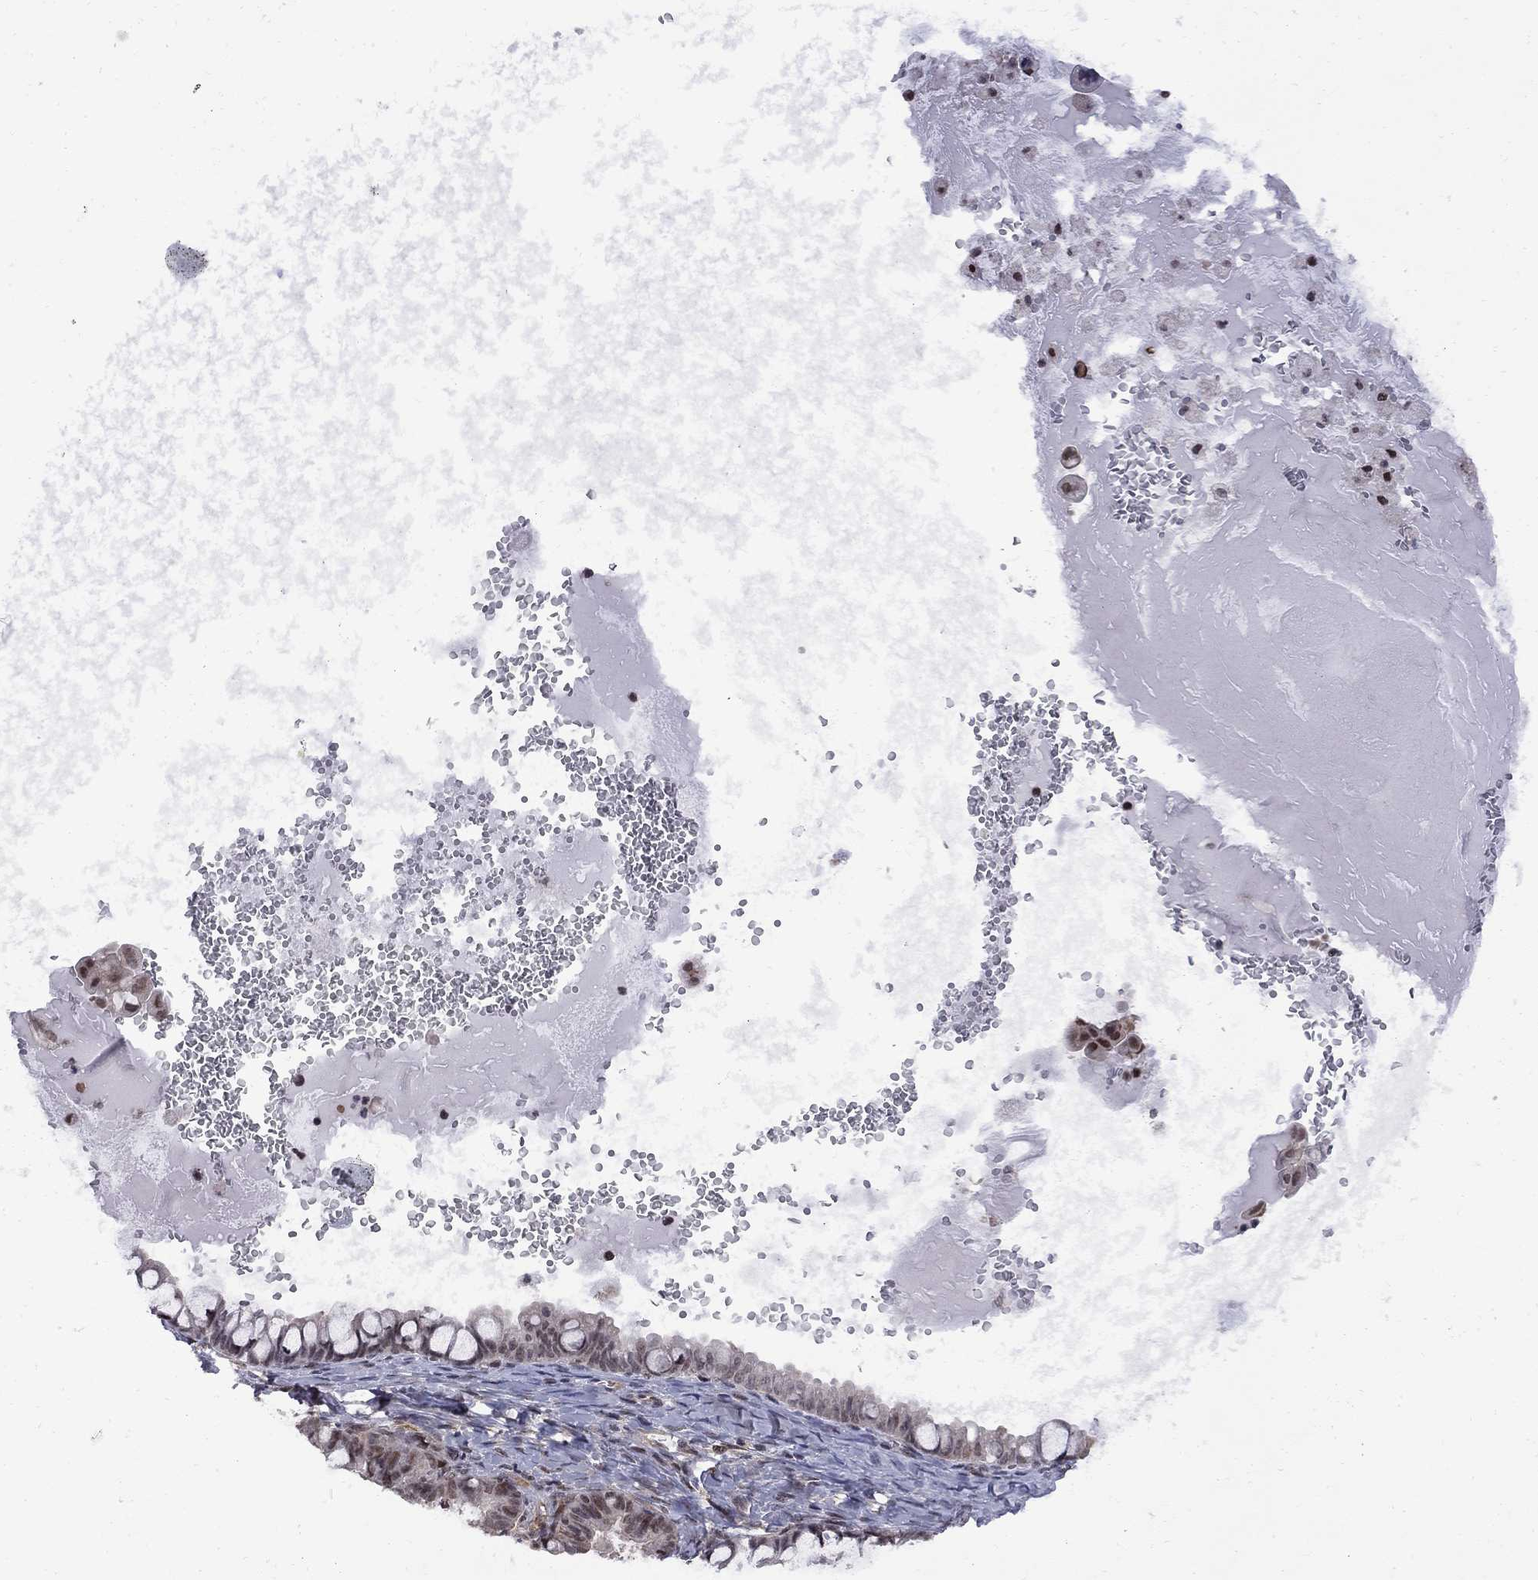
{"staining": {"intensity": "strong", "quantity": "<25%", "location": "nuclear"}, "tissue": "ovarian cancer", "cell_type": "Tumor cells", "image_type": "cancer", "snomed": [{"axis": "morphology", "description": "Cystadenocarcinoma, mucinous, NOS"}, {"axis": "topography", "description": "Ovary"}], "caption": "A medium amount of strong nuclear positivity is appreciated in about <25% of tumor cells in ovarian mucinous cystadenocarcinoma tissue.", "gene": "BRF1", "patient": {"sex": "female", "age": 63}}